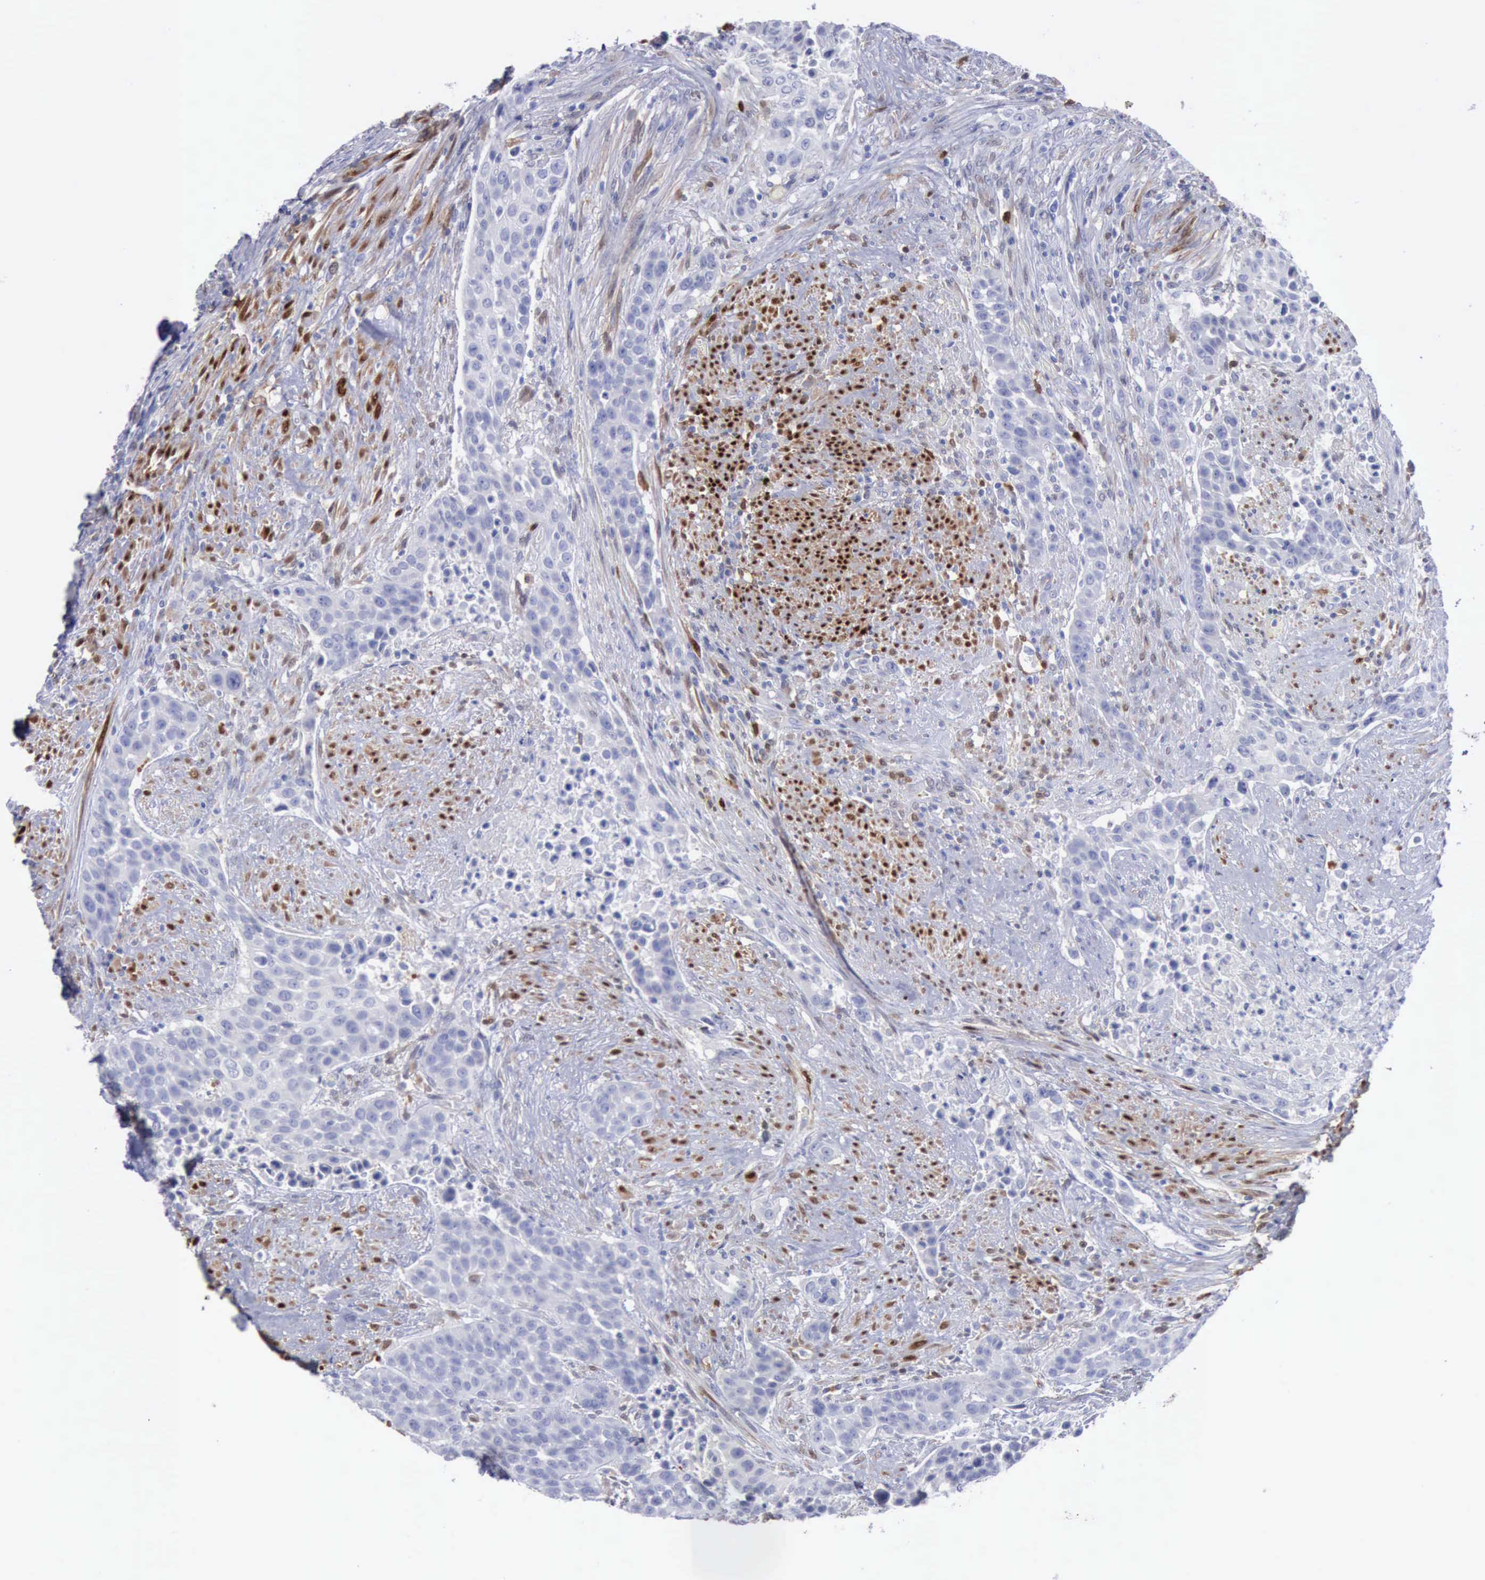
{"staining": {"intensity": "negative", "quantity": "none", "location": "none"}, "tissue": "urothelial cancer", "cell_type": "Tumor cells", "image_type": "cancer", "snomed": [{"axis": "morphology", "description": "Urothelial carcinoma, High grade"}, {"axis": "topography", "description": "Urinary bladder"}], "caption": "The histopathology image shows no staining of tumor cells in urothelial carcinoma (high-grade).", "gene": "FHL1", "patient": {"sex": "male", "age": 74}}